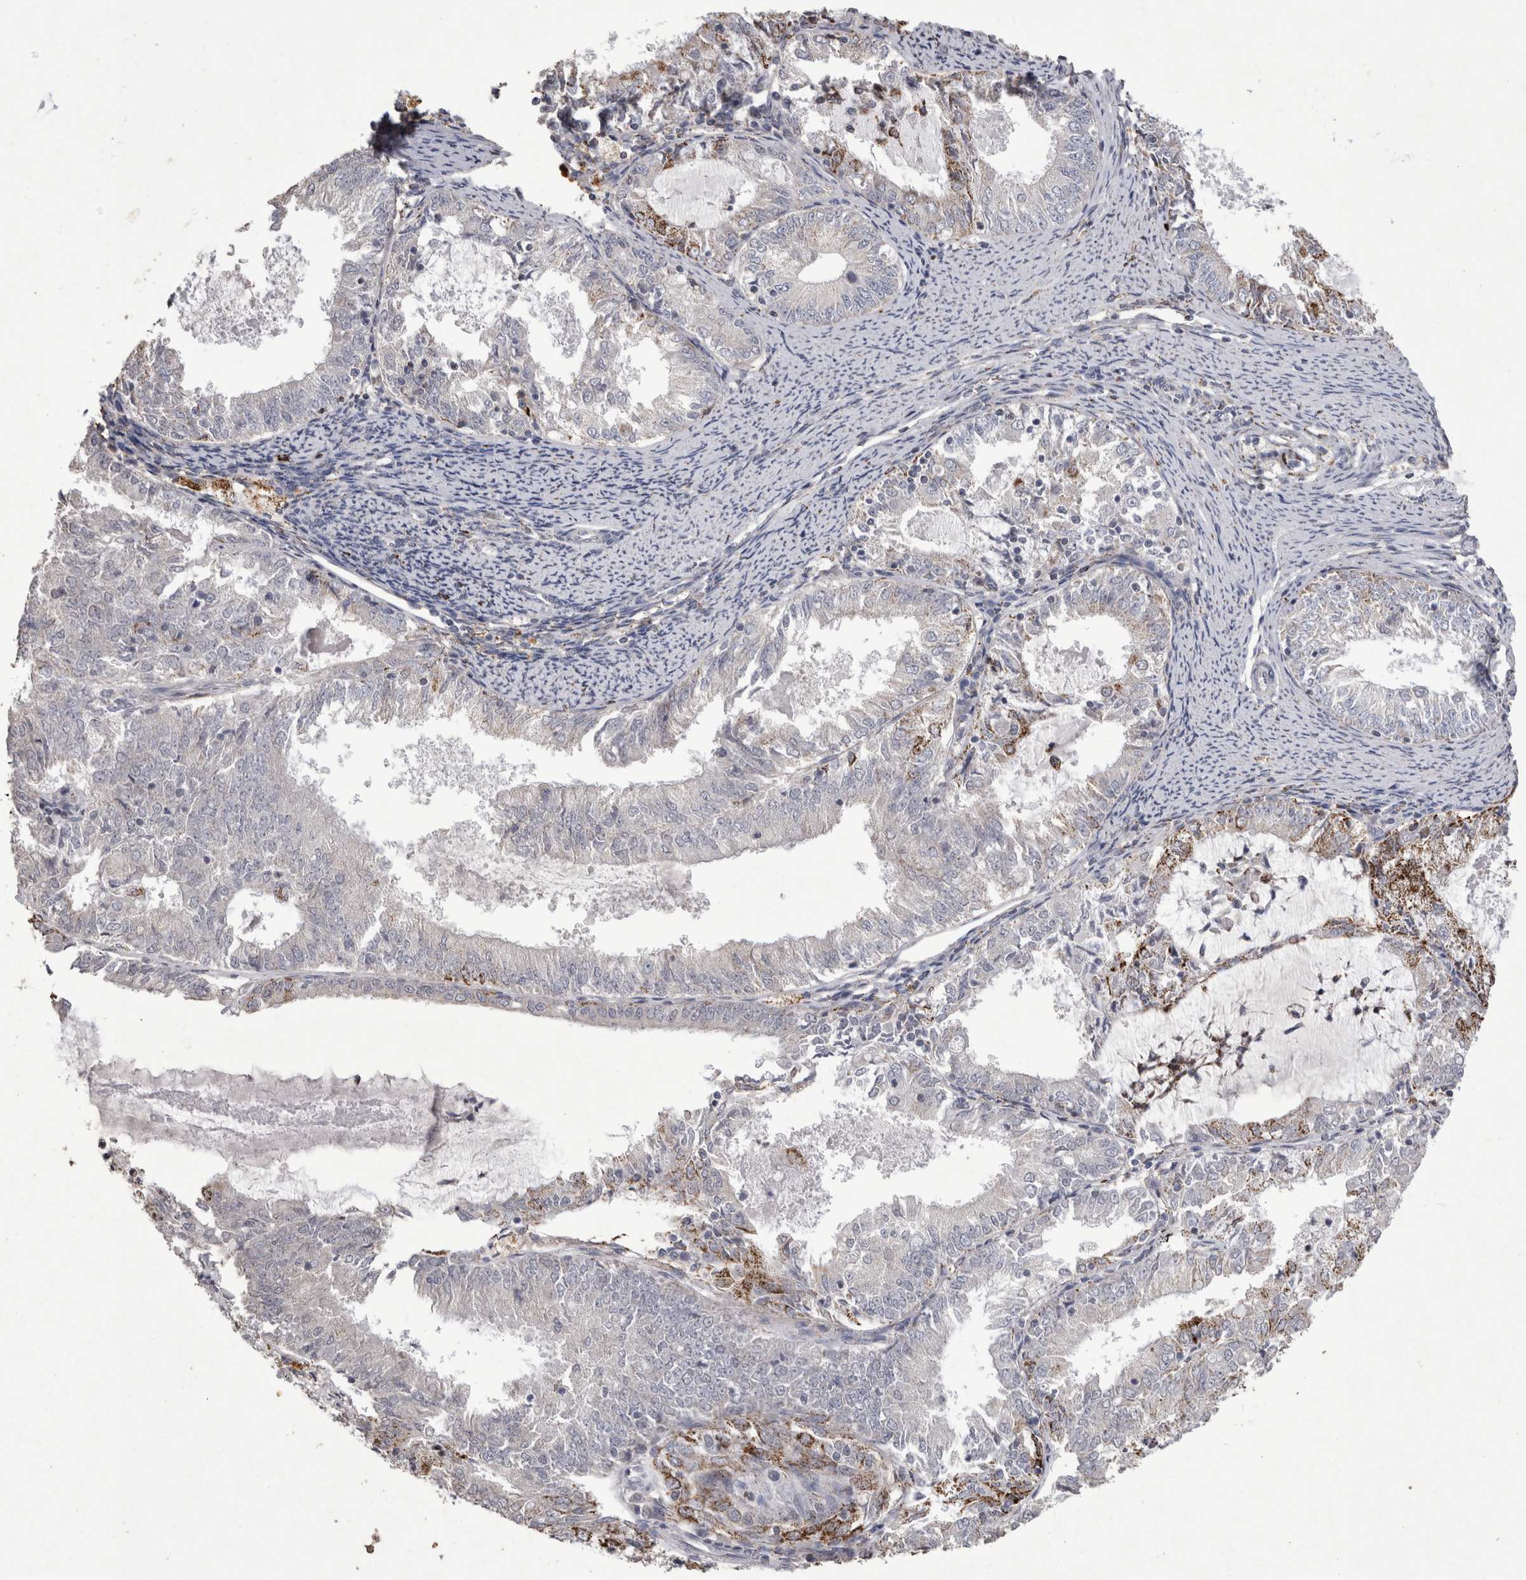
{"staining": {"intensity": "moderate", "quantity": "<25%", "location": "cytoplasmic/membranous"}, "tissue": "endometrial cancer", "cell_type": "Tumor cells", "image_type": "cancer", "snomed": [{"axis": "morphology", "description": "Adenocarcinoma, NOS"}, {"axis": "topography", "description": "Endometrium"}], "caption": "Tumor cells display moderate cytoplasmic/membranous staining in about <25% of cells in endometrial adenocarcinoma.", "gene": "DKK3", "patient": {"sex": "female", "age": 57}}